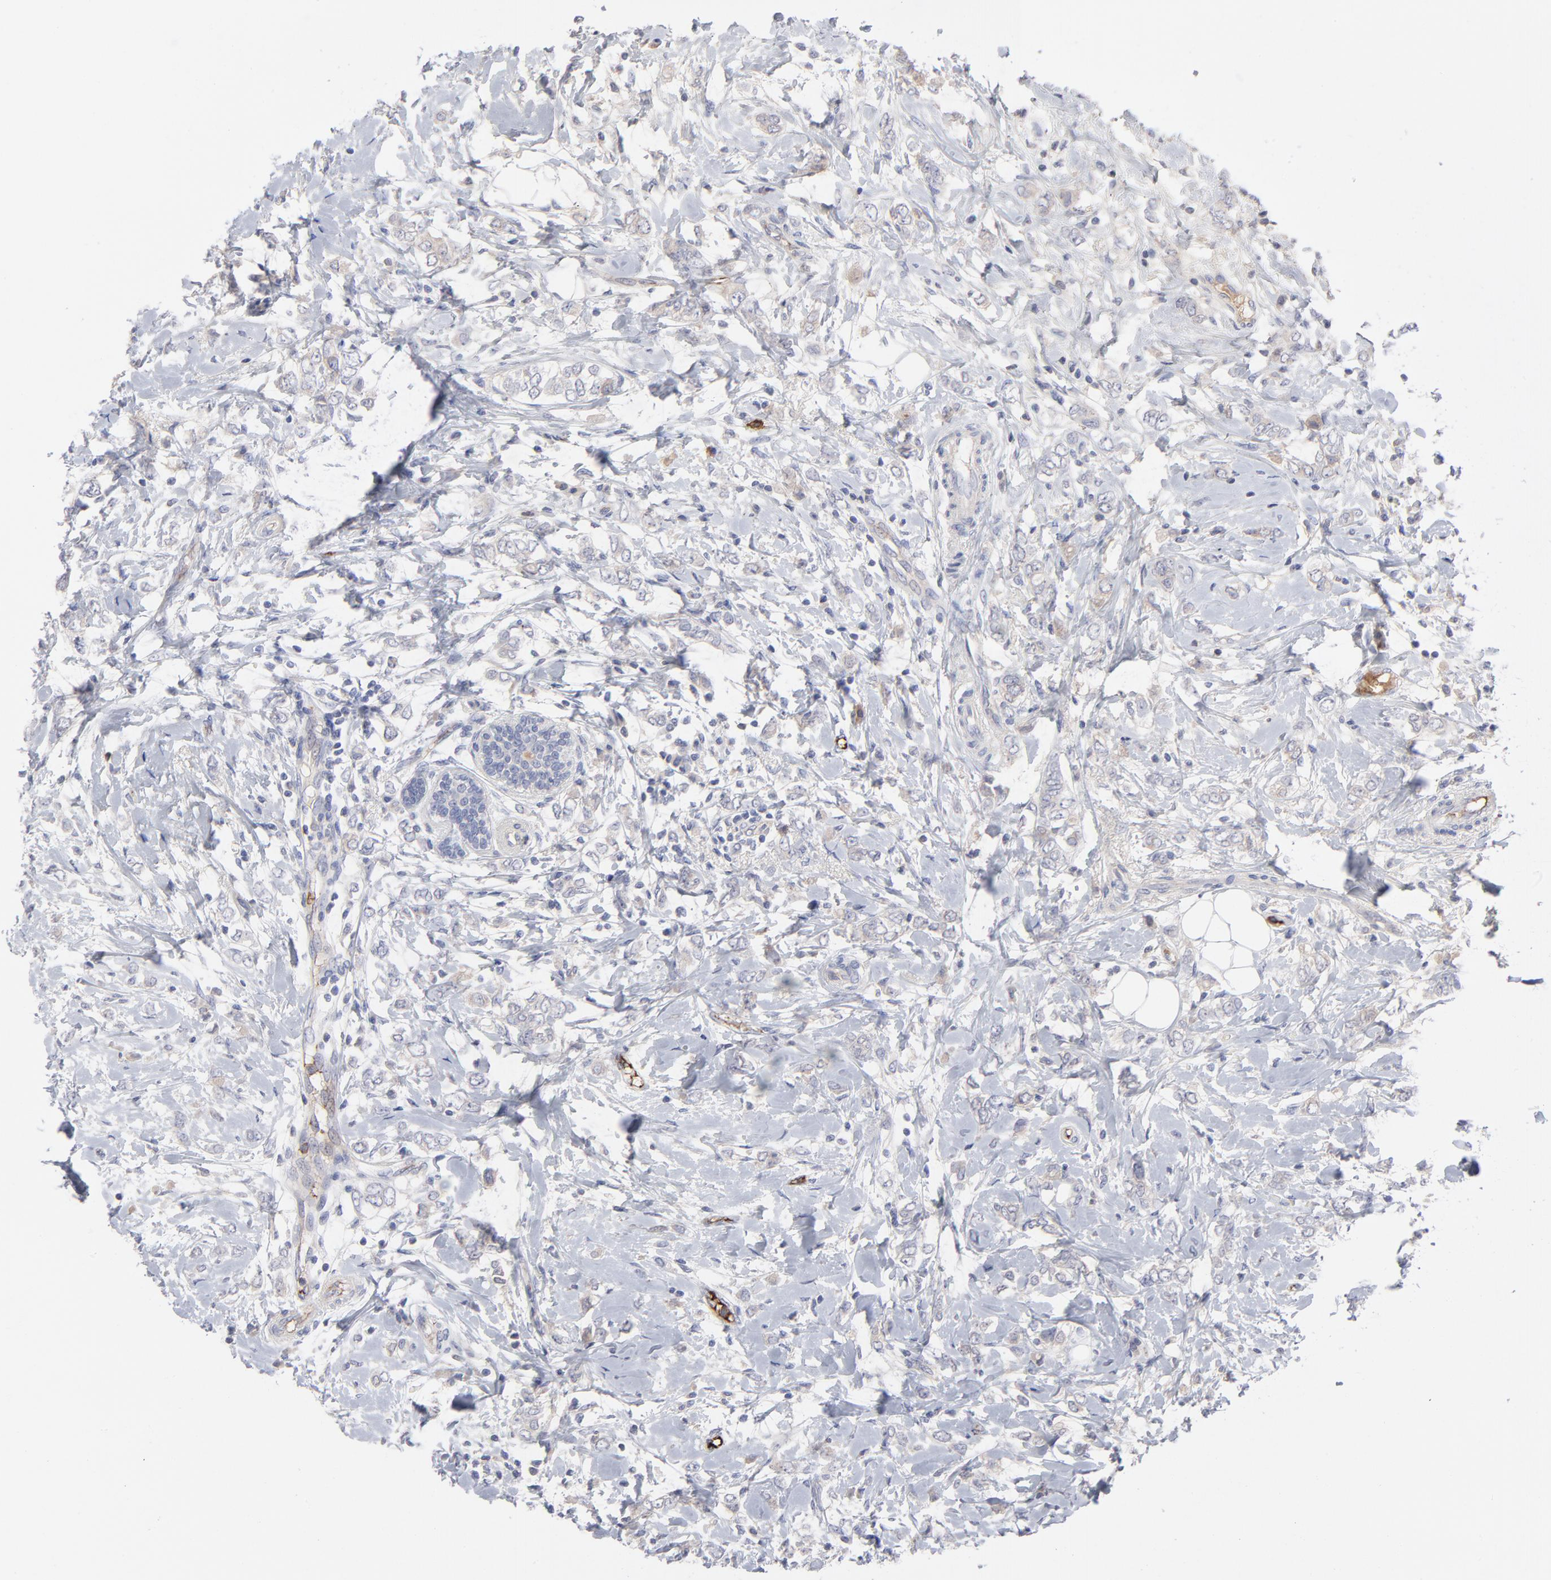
{"staining": {"intensity": "weak", "quantity": "<25%", "location": "cytoplasmic/membranous"}, "tissue": "breast cancer", "cell_type": "Tumor cells", "image_type": "cancer", "snomed": [{"axis": "morphology", "description": "Normal tissue, NOS"}, {"axis": "morphology", "description": "Lobular carcinoma"}, {"axis": "topography", "description": "Breast"}], "caption": "This photomicrograph is of breast cancer stained with immunohistochemistry to label a protein in brown with the nuclei are counter-stained blue. There is no expression in tumor cells.", "gene": "CCR3", "patient": {"sex": "female", "age": 47}}